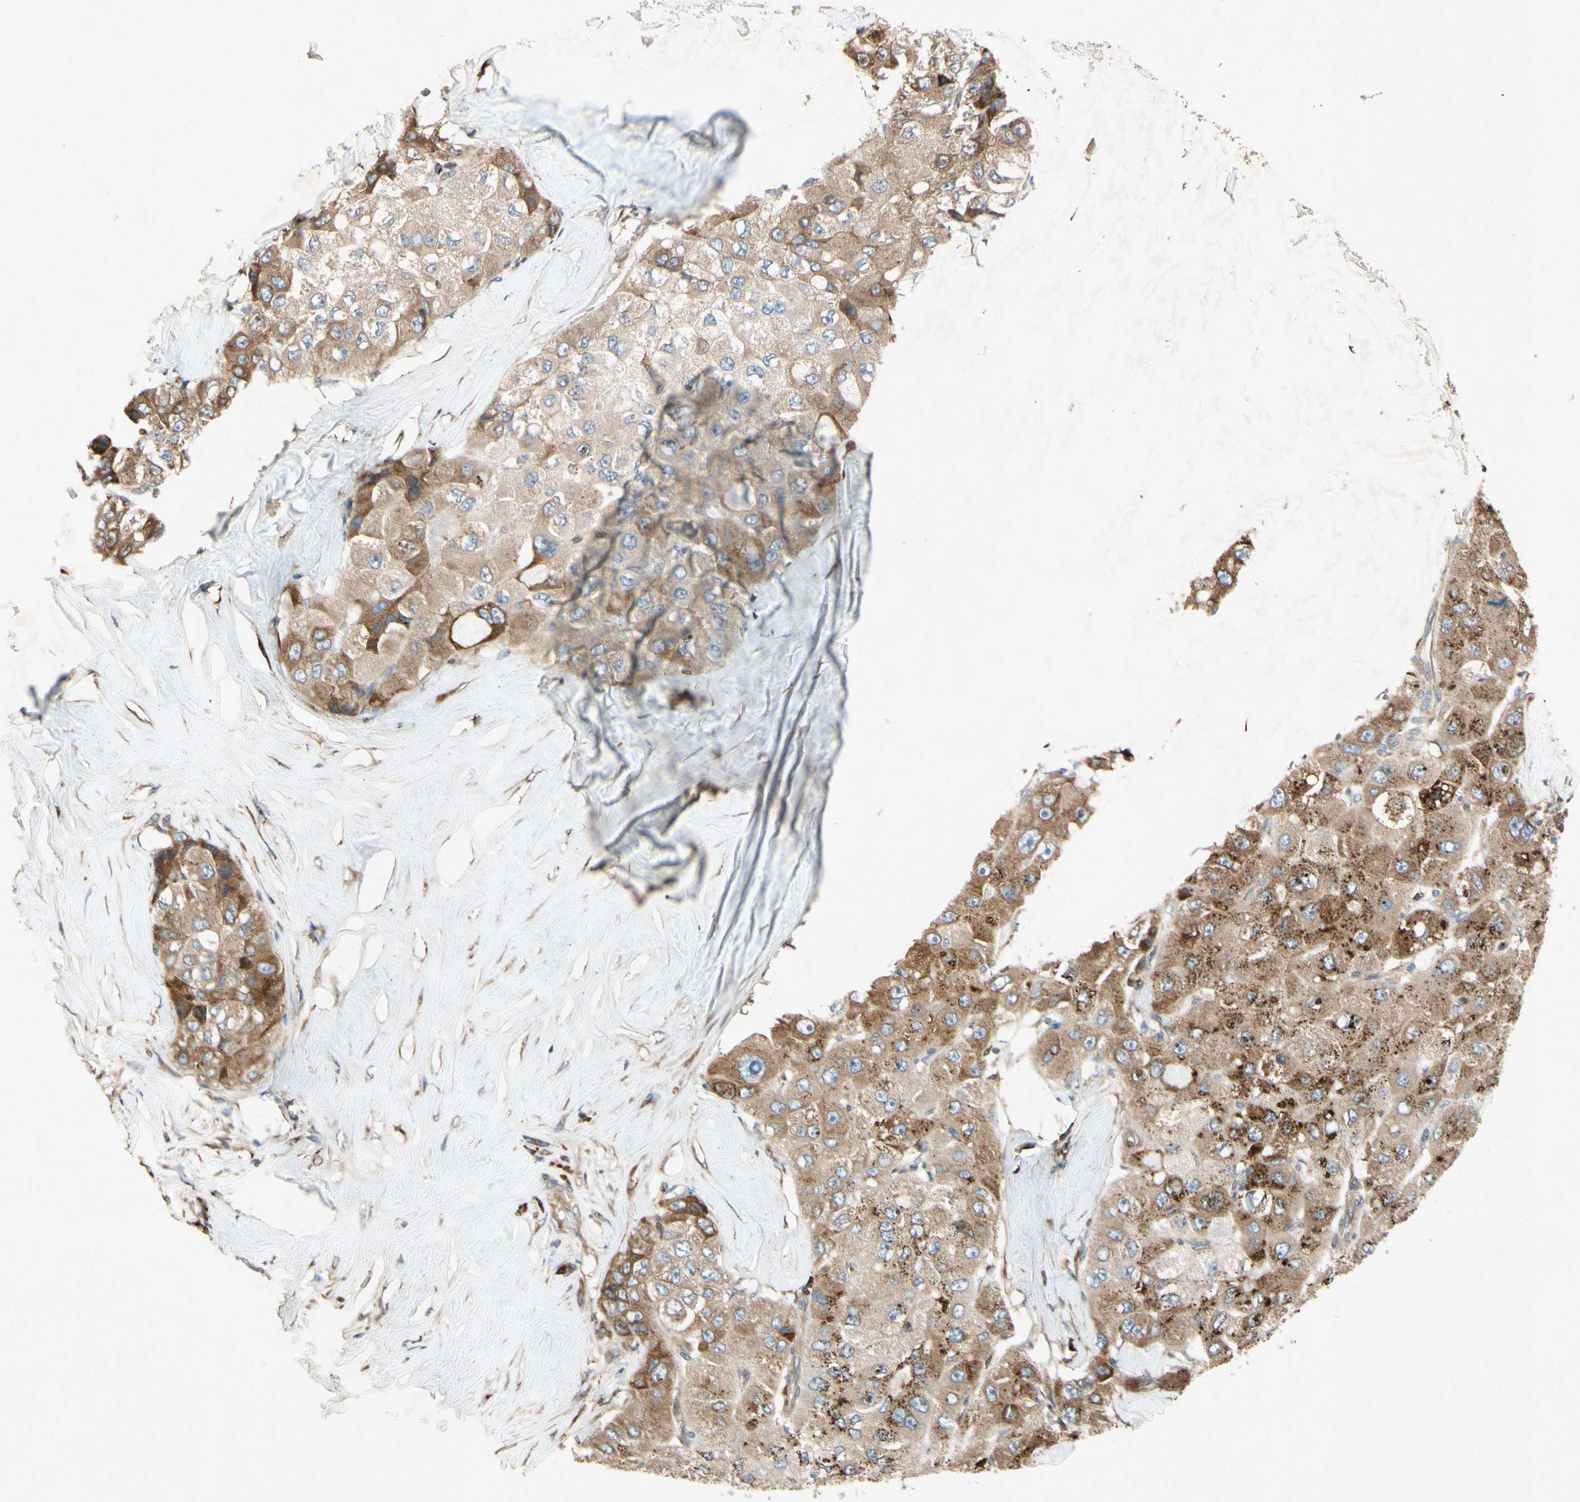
{"staining": {"intensity": "strong", "quantity": "25%-75%", "location": "cytoplasmic/membranous,nuclear"}, "tissue": "liver cancer", "cell_type": "Tumor cells", "image_type": "cancer", "snomed": [{"axis": "morphology", "description": "Carcinoma, Hepatocellular, NOS"}, {"axis": "topography", "description": "Liver"}], "caption": "This is a photomicrograph of immunohistochemistry (IHC) staining of liver cancer, which shows strong staining in the cytoplasmic/membranous and nuclear of tumor cells.", "gene": "PTPRU", "patient": {"sex": "male", "age": 80}}